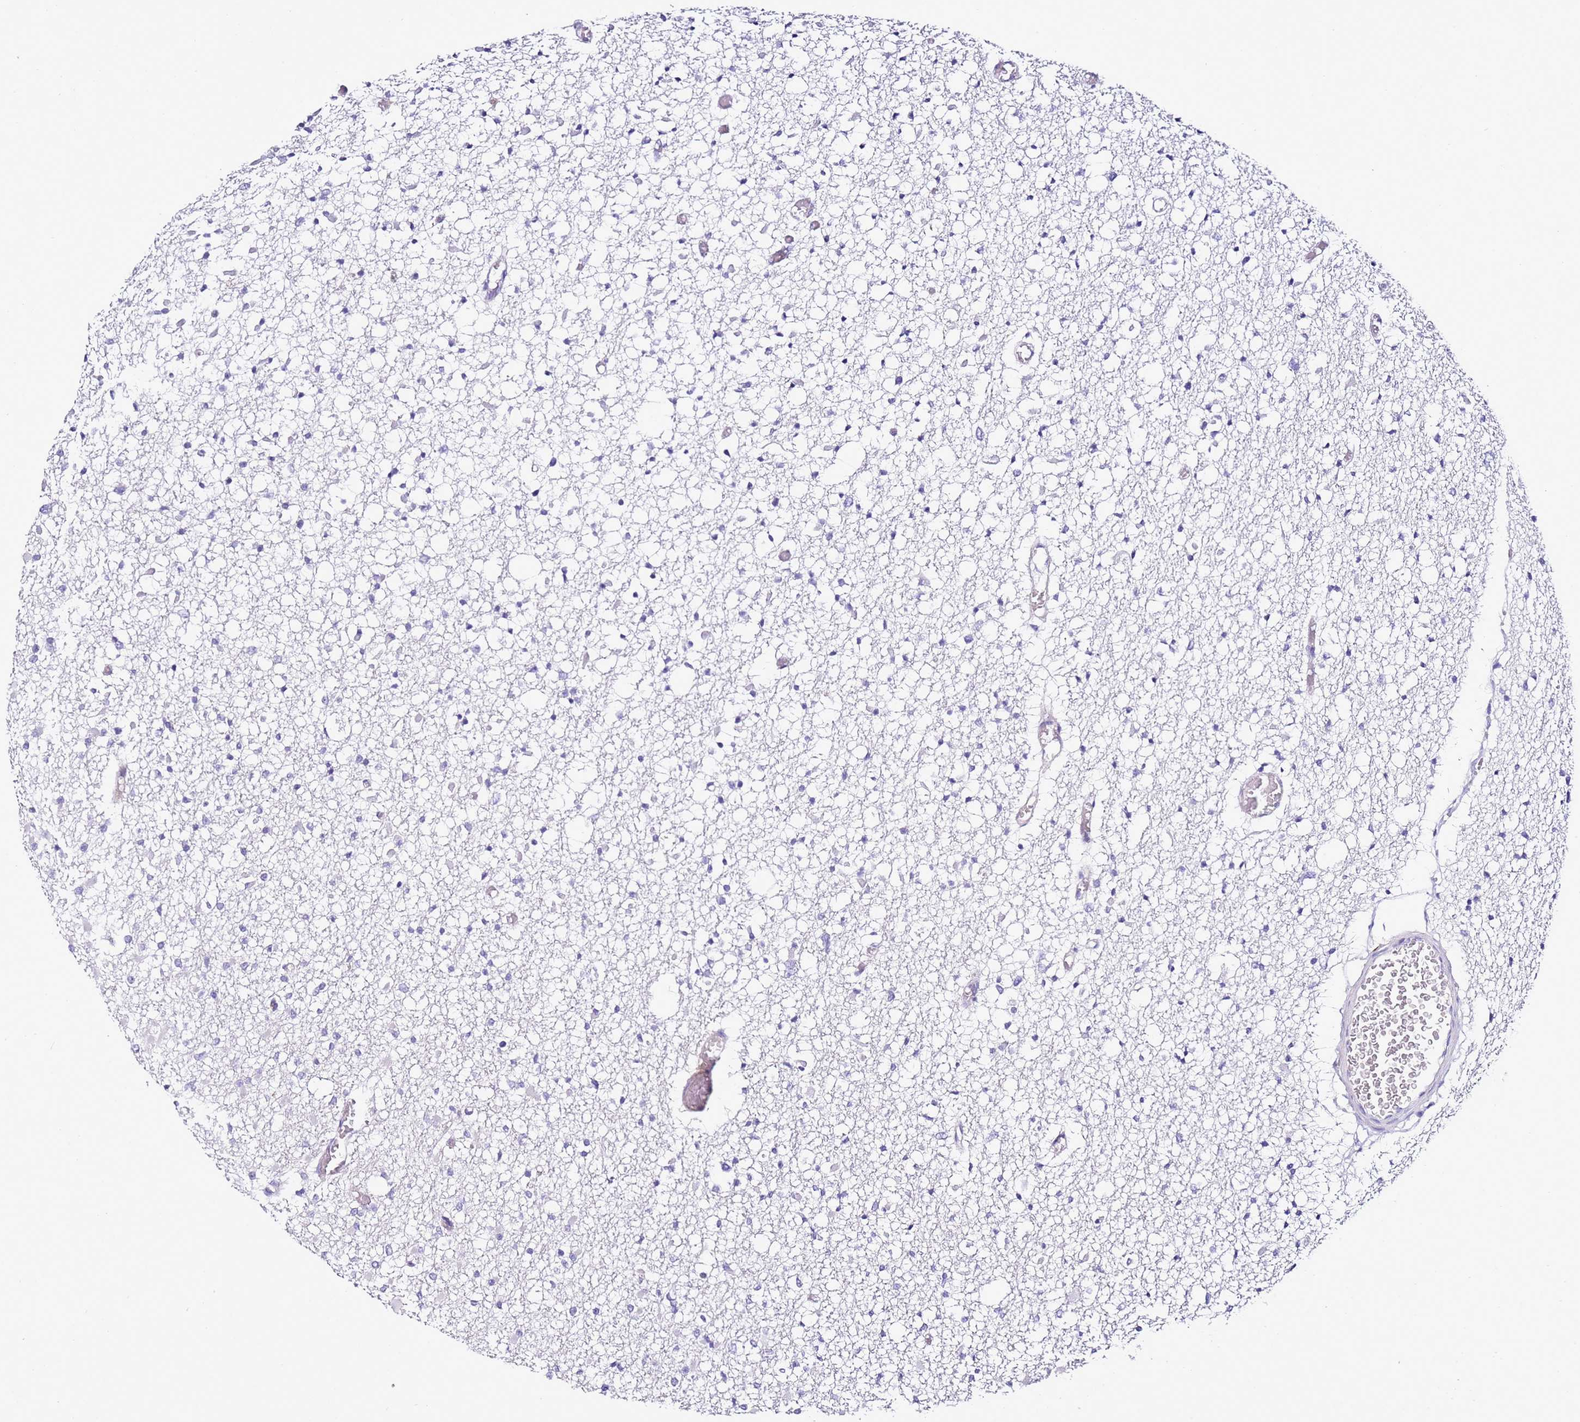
{"staining": {"intensity": "negative", "quantity": "none", "location": "none"}, "tissue": "glioma", "cell_type": "Tumor cells", "image_type": "cancer", "snomed": [{"axis": "morphology", "description": "Glioma, malignant, Low grade"}, {"axis": "topography", "description": "Brain"}], "caption": "Malignant low-grade glioma stained for a protein using immunohistochemistry reveals no expression tumor cells.", "gene": "HGD", "patient": {"sex": "female", "age": 22}}